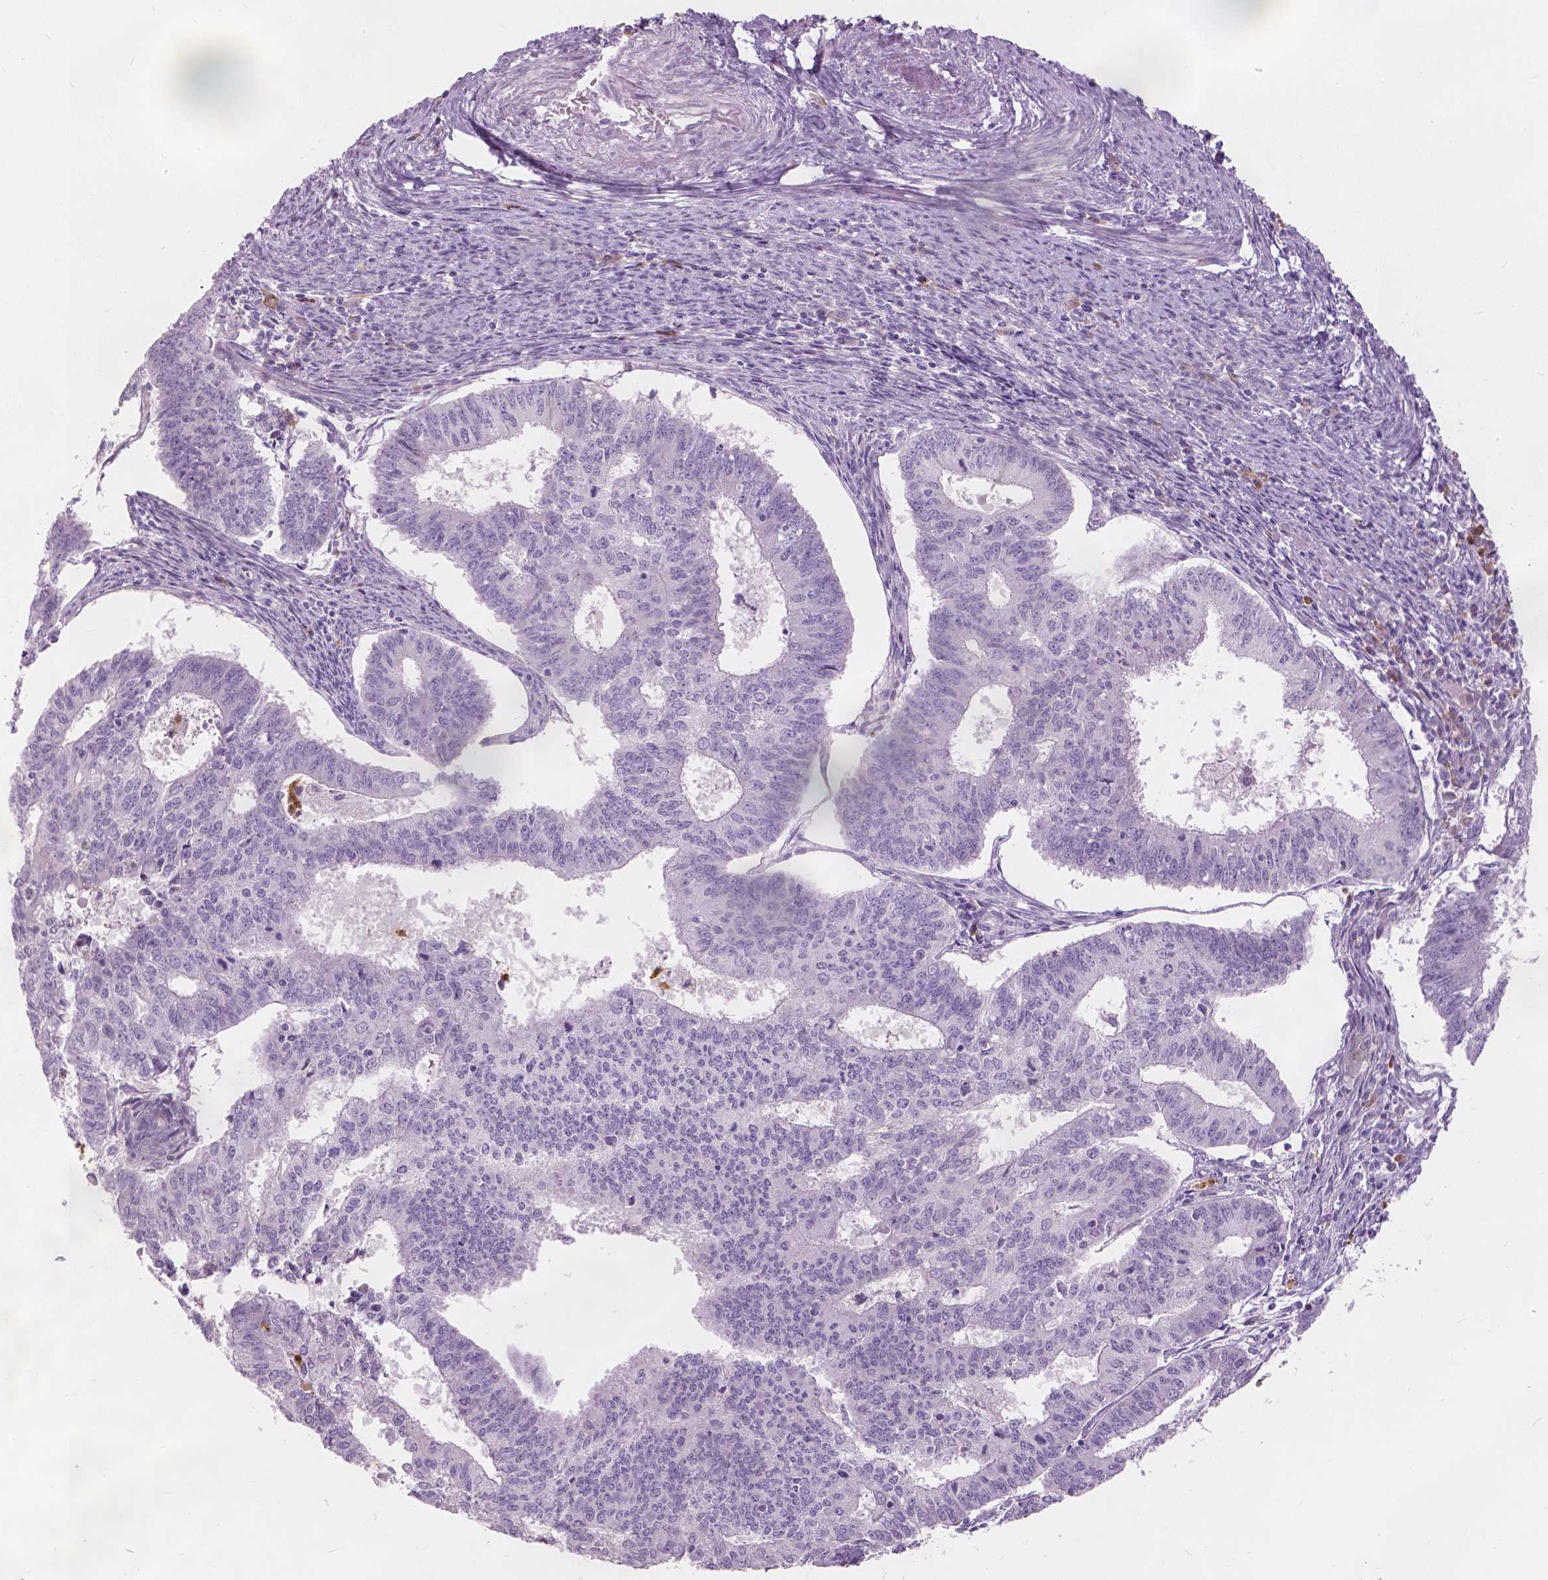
{"staining": {"intensity": "negative", "quantity": "none", "location": "none"}, "tissue": "endometrial cancer", "cell_type": "Tumor cells", "image_type": "cancer", "snomed": [{"axis": "morphology", "description": "Adenocarcinoma, NOS"}, {"axis": "topography", "description": "Endometrium"}], "caption": "The histopathology image demonstrates no significant positivity in tumor cells of endometrial cancer.", "gene": "CXCR2", "patient": {"sex": "female", "age": 61}}